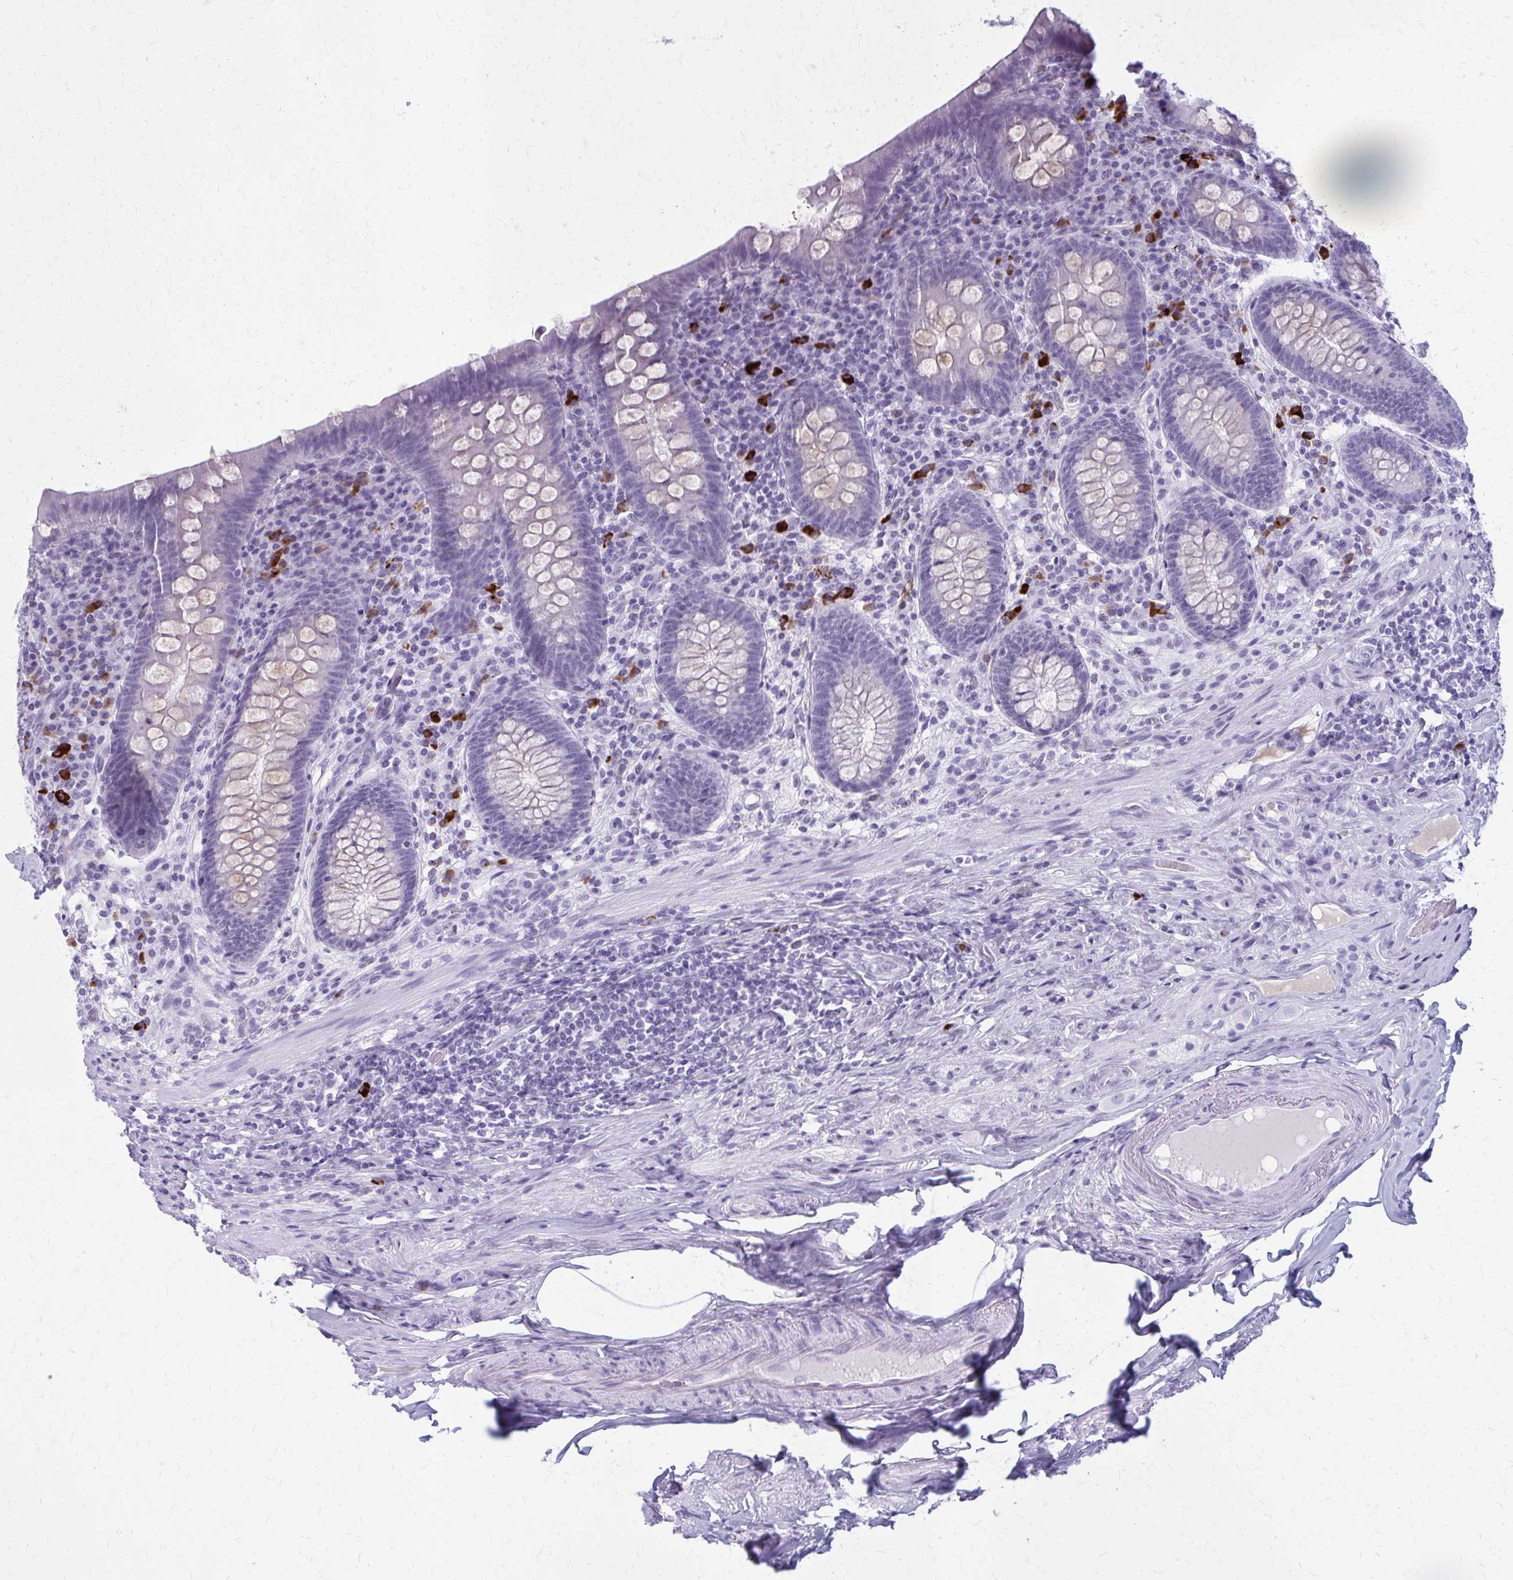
{"staining": {"intensity": "negative", "quantity": "none", "location": "none"}, "tissue": "appendix", "cell_type": "Glandular cells", "image_type": "normal", "snomed": [{"axis": "morphology", "description": "Normal tissue, NOS"}, {"axis": "topography", "description": "Appendix"}], "caption": "An immunohistochemistry (IHC) histopathology image of benign appendix is shown. There is no staining in glandular cells of appendix.", "gene": "ZDHHC7", "patient": {"sex": "male", "age": 71}}